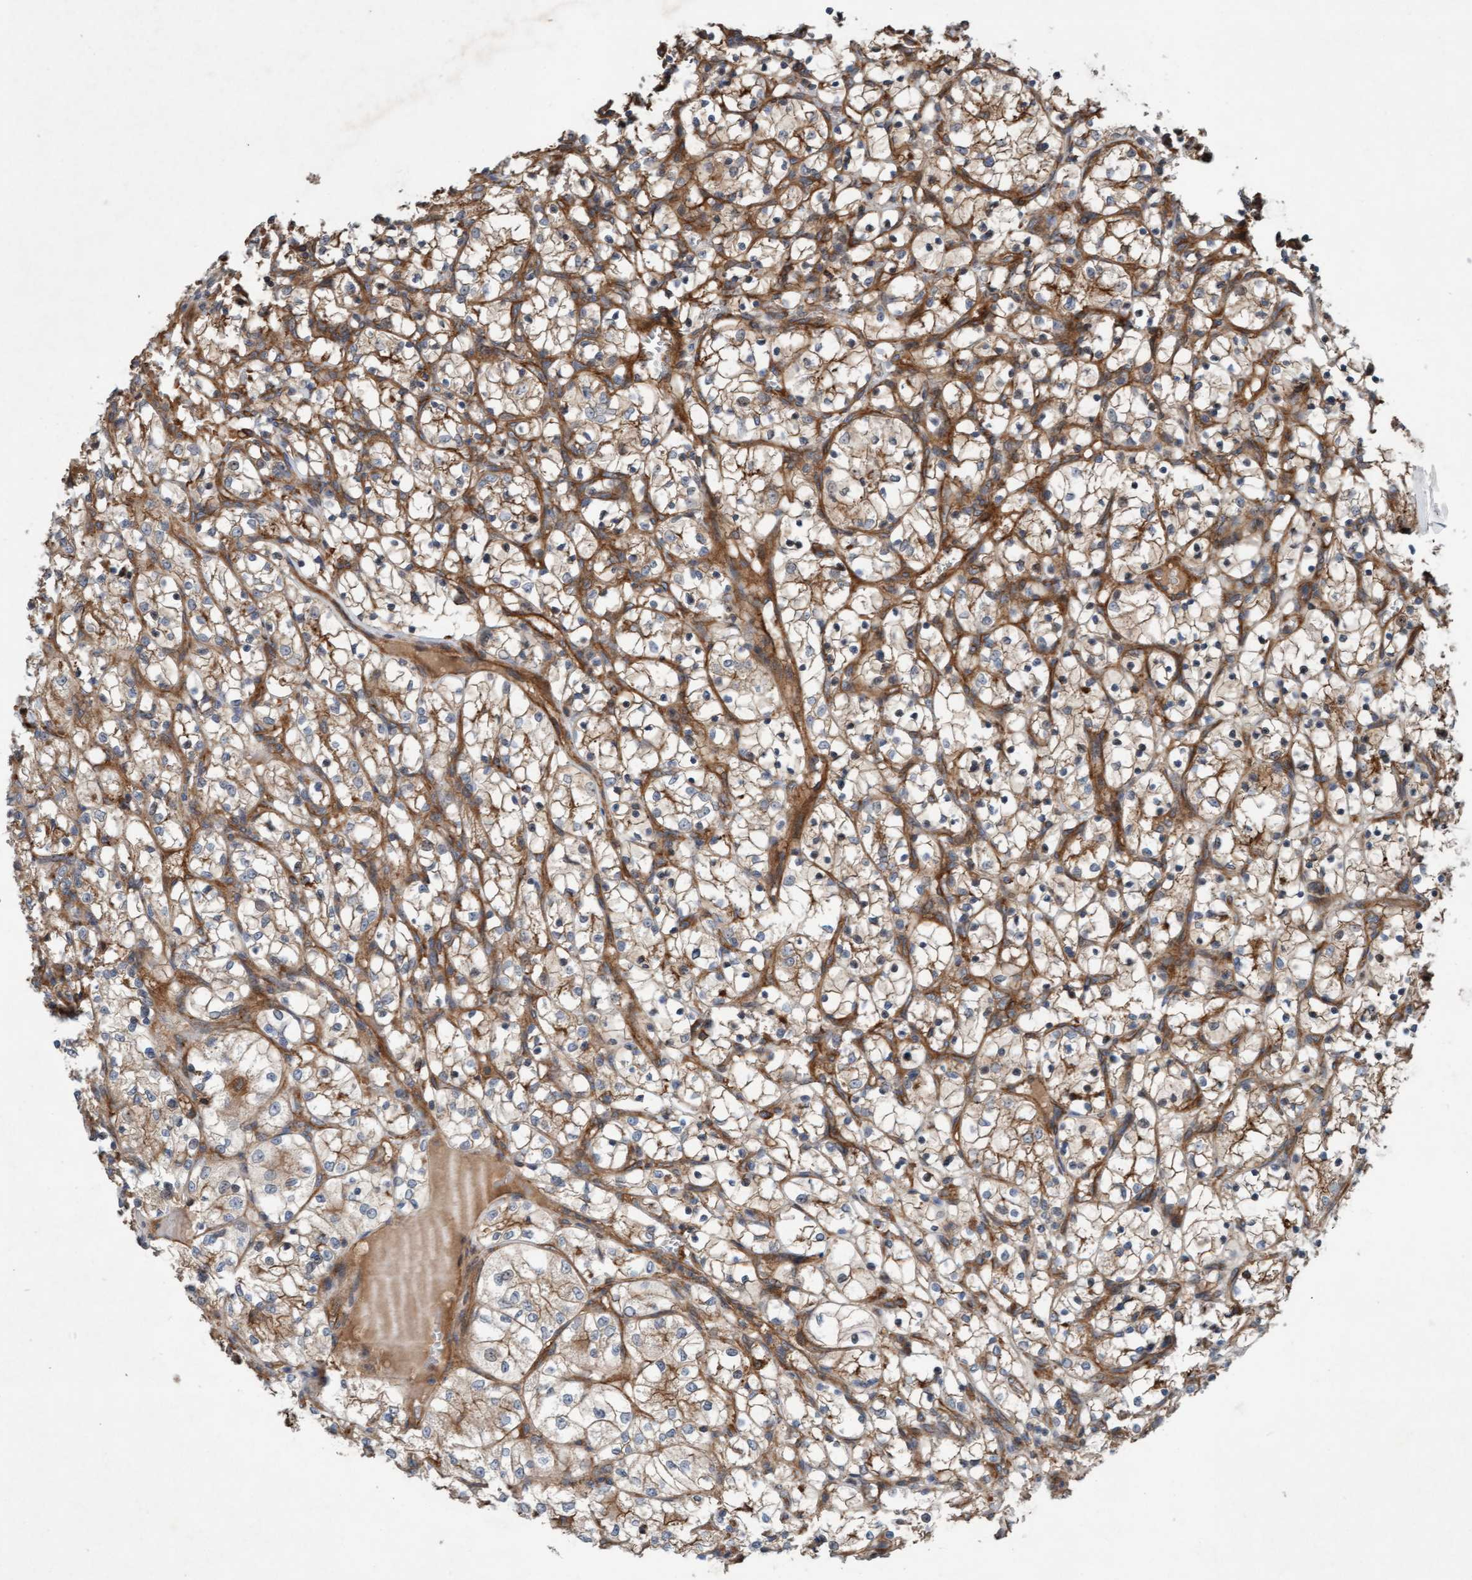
{"staining": {"intensity": "moderate", "quantity": ">75%", "location": "cytoplasmic/membranous"}, "tissue": "renal cancer", "cell_type": "Tumor cells", "image_type": "cancer", "snomed": [{"axis": "morphology", "description": "Adenocarcinoma, NOS"}, {"axis": "topography", "description": "Kidney"}], "caption": "The histopathology image reveals immunohistochemical staining of renal adenocarcinoma. There is moderate cytoplasmic/membranous expression is present in about >75% of tumor cells. (DAB (3,3'-diaminobenzidine) IHC with brightfield microscopy, high magnification).", "gene": "ERAL1", "patient": {"sex": "female", "age": 69}}